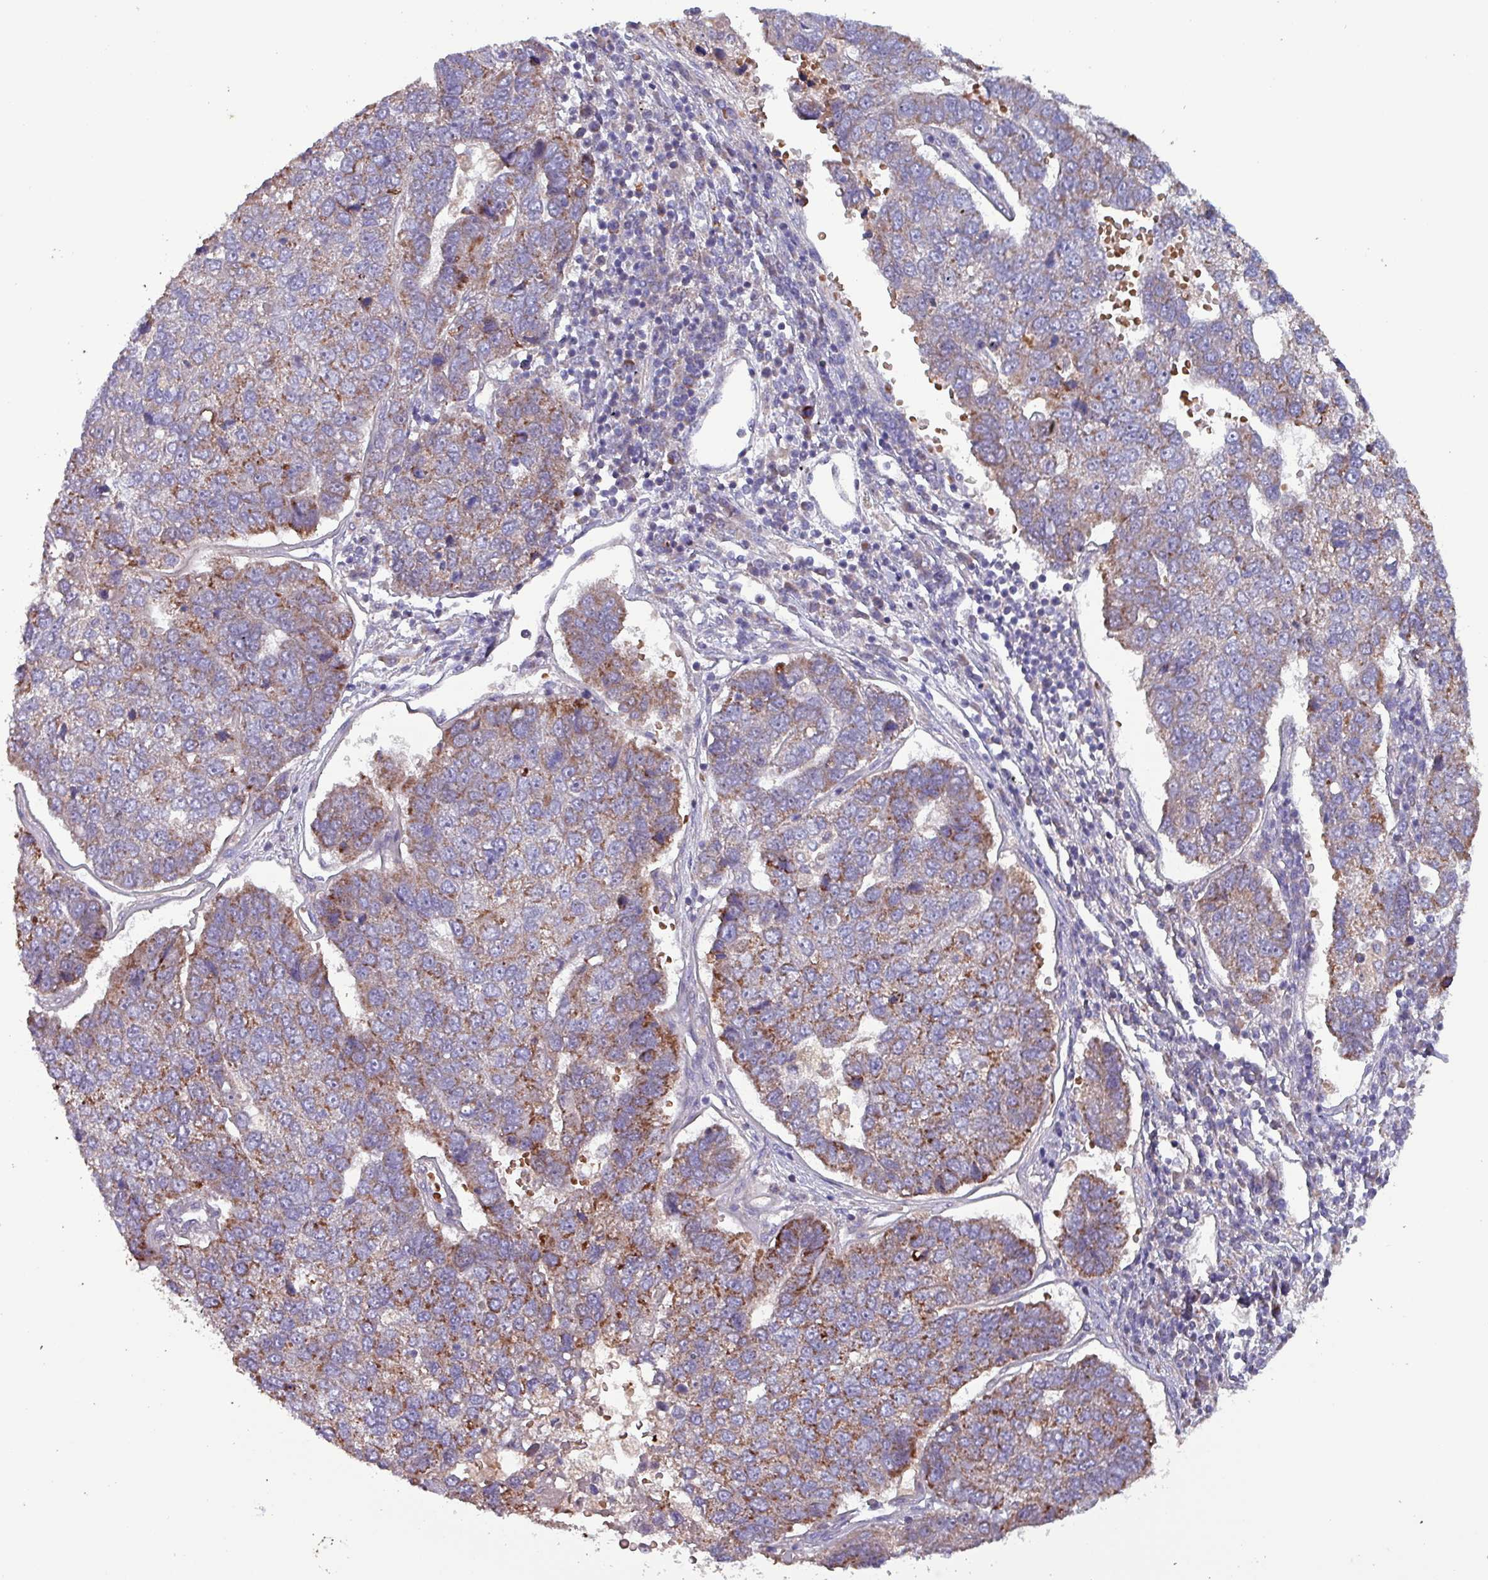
{"staining": {"intensity": "moderate", "quantity": "25%-75%", "location": "cytoplasmic/membranous"}, "tissue": "pancreatic cancer", "cell_type": "Tumor cells", "image_type": "cancer", "snomed": [{"axis": "morphology", "description": "Adenocarcinoma, NOS"}, {"axis": "topography", "description": "Pancreas"}], "caption": "IHC histopathology image of neoplastic tissue: human pancreatic cancer (adenocarcinoma) stained using immunohistochemistry (IHC) exhibits medium levels of moderate protein expression localized specifically in the cytoplasmic/membranous of tumor cells, appearing as a cytoplasmic/membranous brown color.", "gene": "ZNF322", "patient": {"sex": "female", "age": 61}}